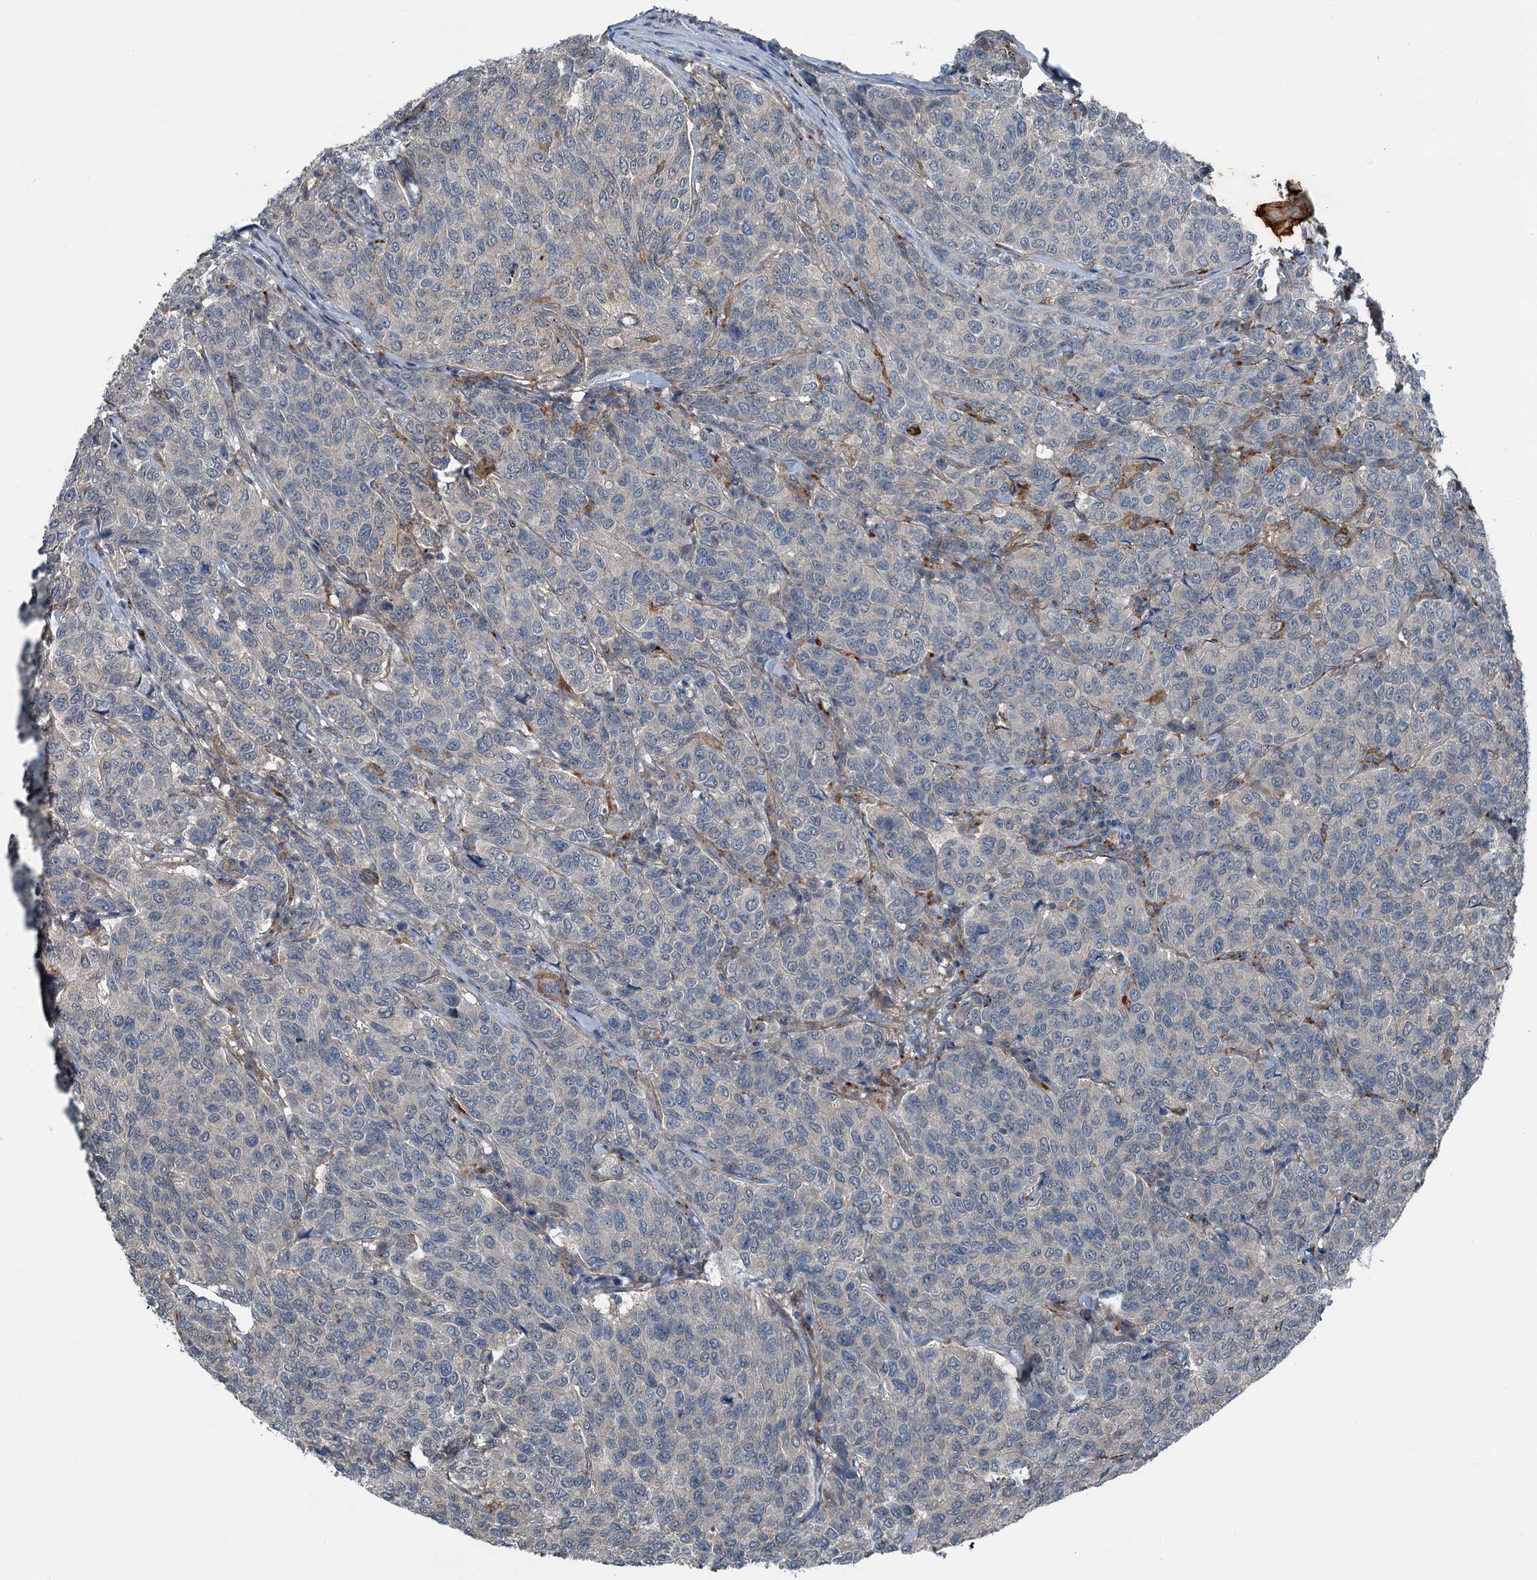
{"staining": {"intensity": "negative", "quantity": "none", "location": "none"}, "tissue": "breast cancer", "cell_type": "Tumor cells", "image_type": "cancer", "snomed": [{"axis": "morphology", "description": "Duct carcinoma"}, {"axis": "topography", "description": "Breast"}], "caption": "Immunohistochemical staining of human breast invasive ductal carcinoma exhibits no significant positivity in tumor cells. (Brightfield microscopy of DAB (3,3'-diaminobenzidine) immunohistochemistry (IHC) at high magnification).", "gene": "AXL", "patient": {"sex": "female", "age": 55}}